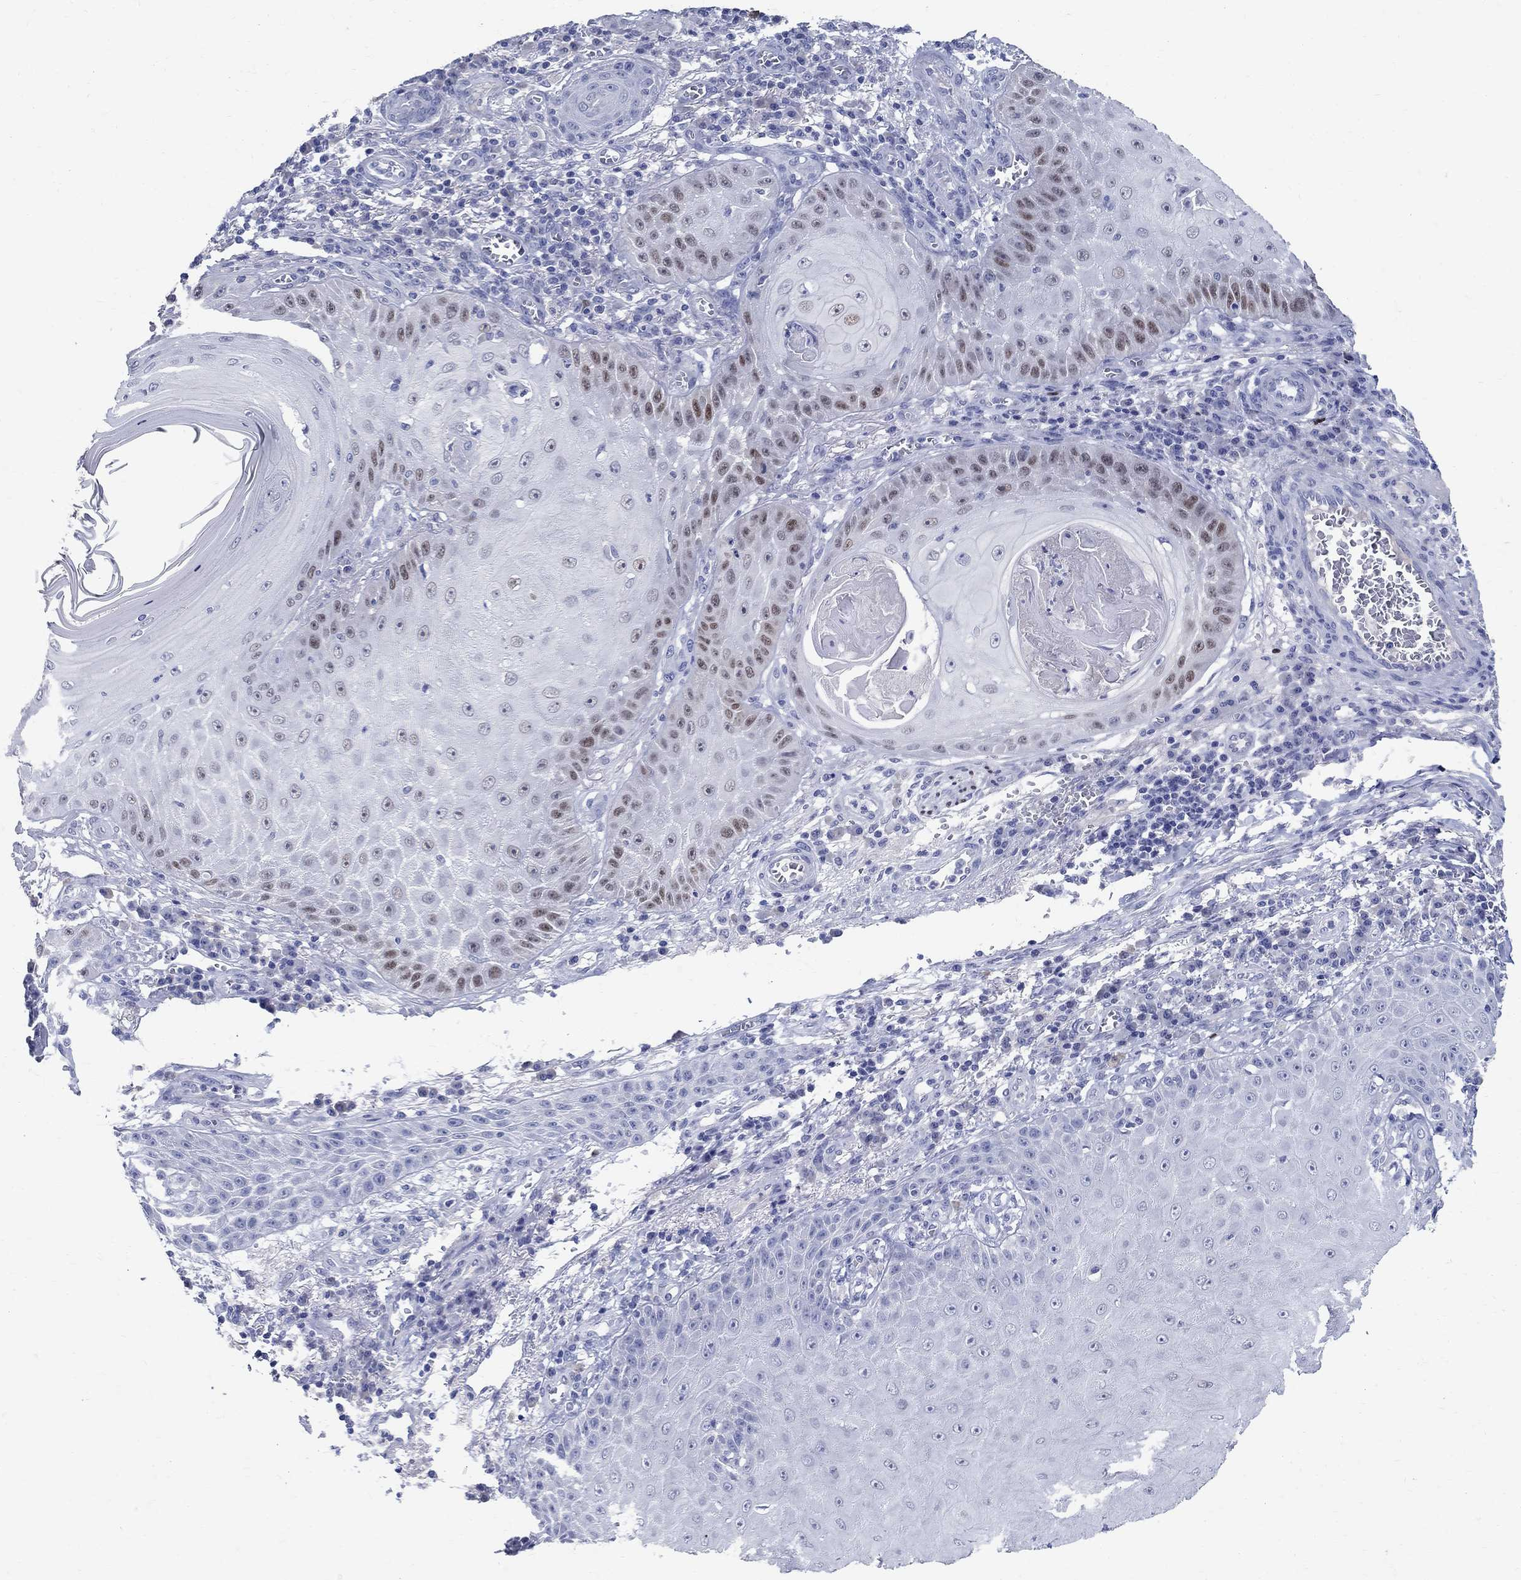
{"staining": {"intensity": "weak", "quantity": "<25%", "location": "nuclear"}, "tissue": "skin cancer", "cell_type": "Tumor cells", "image_type": "cancer", "snomed": [{"axis": "morphology", "description": "Squamous cell carcinoma, NOS"}, {"axis": "topography", "description": "Skin"}], "caption": "The image exhibits no significant staining in tumor cells of skin cancer (squamous cell carcinoma).", "gene": "SOX2", "patient": {"sex": "male", "age": 70}}